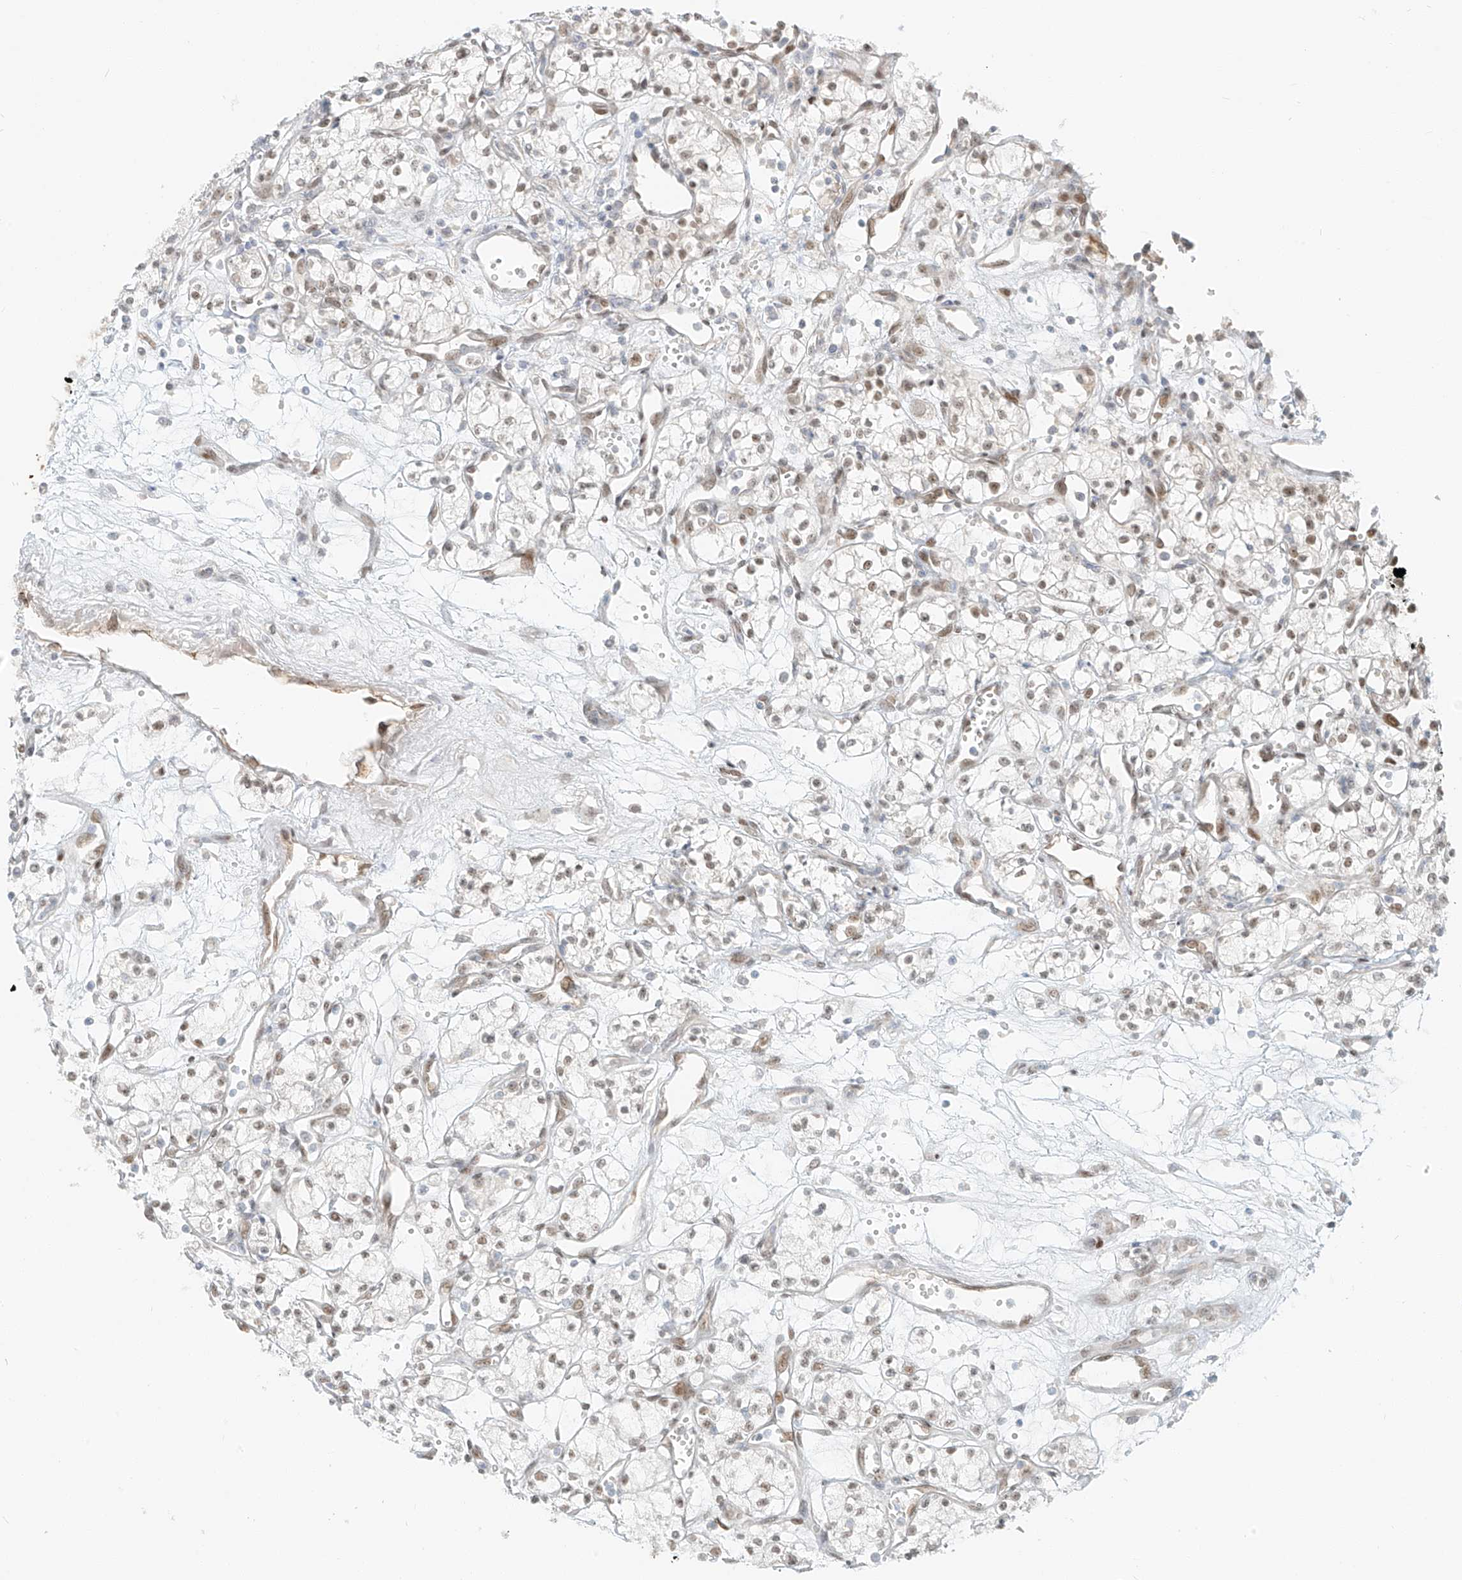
{"staining": {"intensity": "weak", "quantity": ">75%", "location": "nuclear"}, "tissue": "renal cancer", "cell_type": "Tumor cells", "image_type": "cancer", "snomed": [{"axis": "morphology", "description": "Adenocarcinoma, NOS"}, {"axis": "topography", "description": "Kidney"}], "caption": "Human adenocarcinoma (renal) stained with a protein marker demonstrates weak staining in tumor cells.", "gene": "ZNF774", "patient": {"sex": "male", "age": 59}}